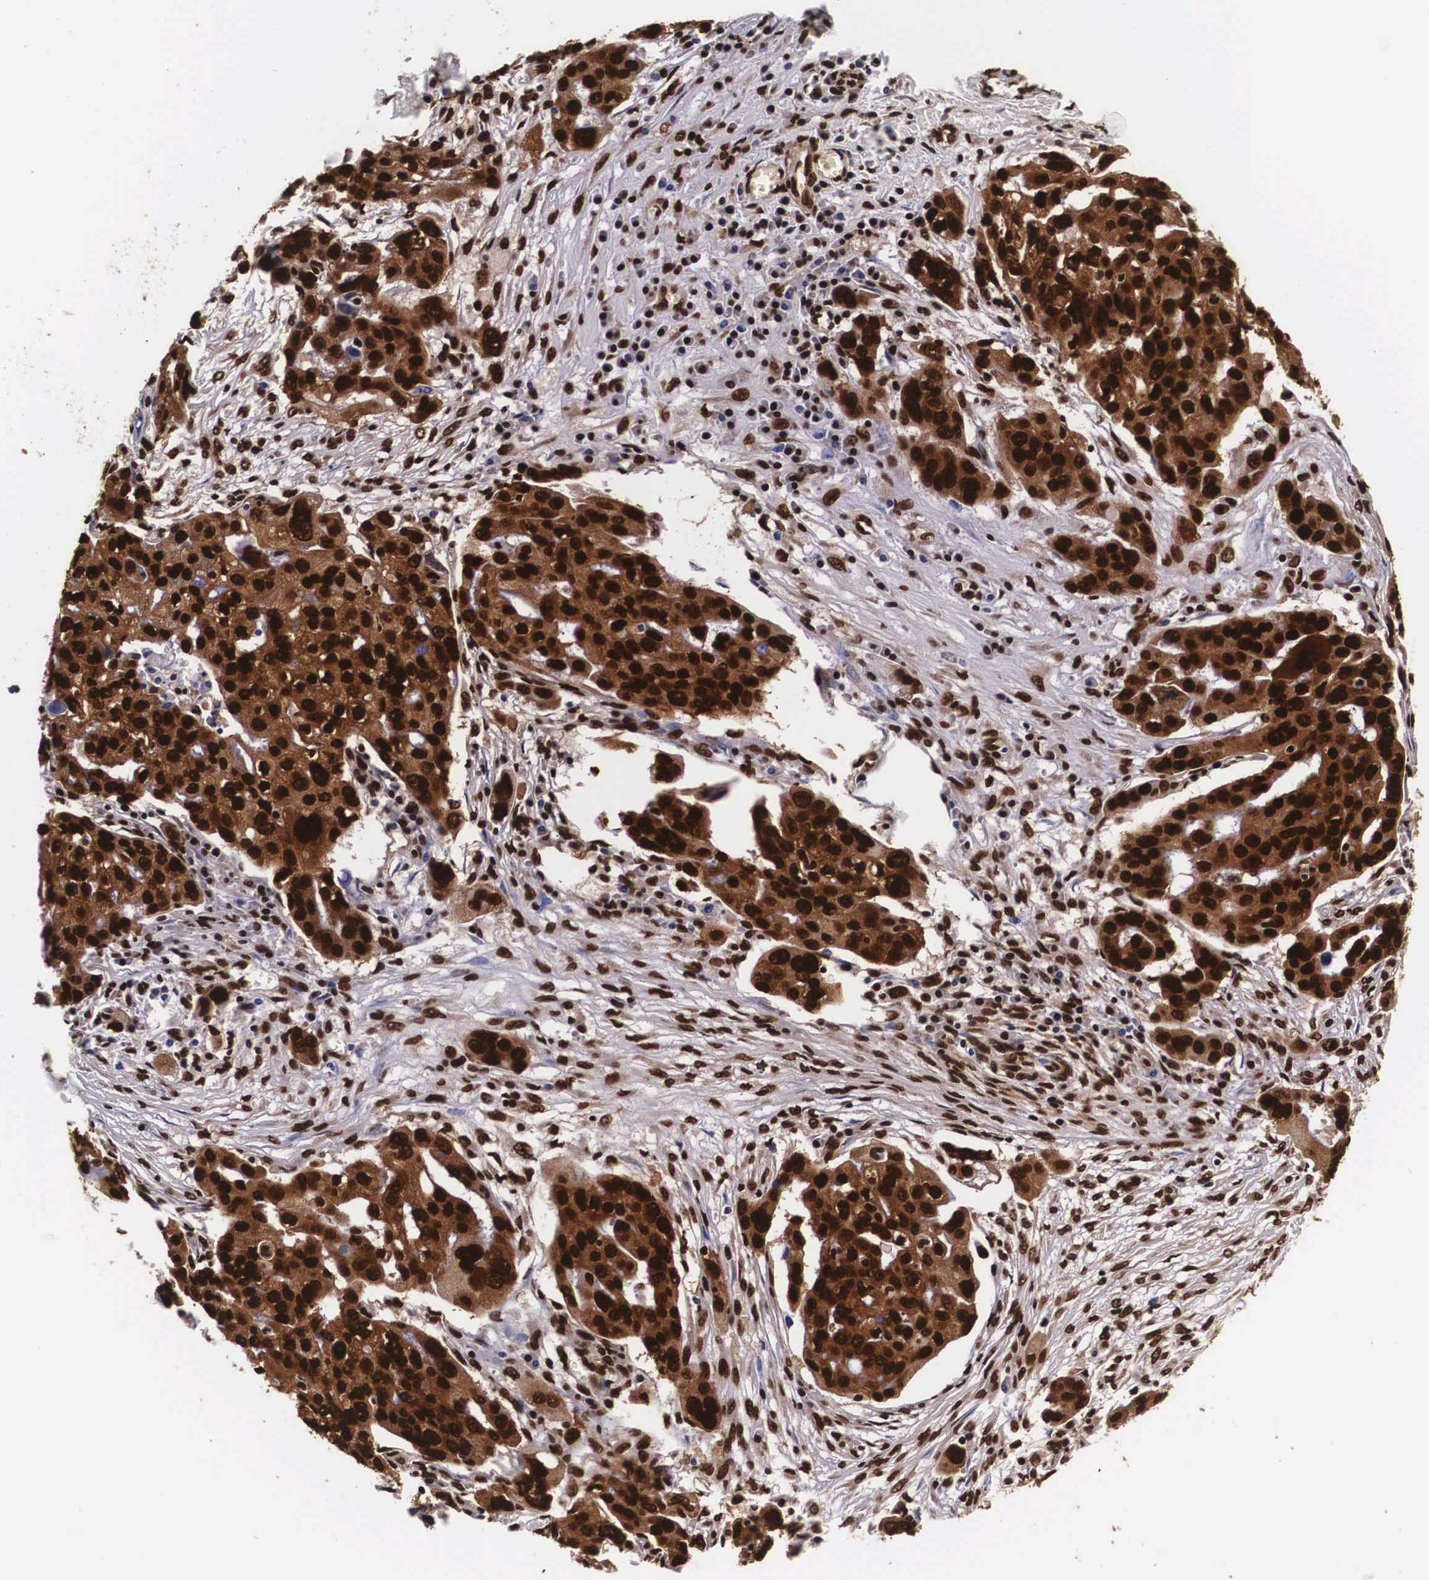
{"staining": {"intensity": "strong", "quantity": ">75%", "location": "cytoplasmic/membranous,nuclear"}, "tissue": "ovarian cancer", "cell_type": "Tumor cells", "image_type": "cancer", "snomed": [{"axis": "morphology", "description": "Carcinoma, endometroid"}, {"axis": "topography", "description": "Ovary"}], "caption": "Protein expression analysis of ovarian cancer displays strong cytoplasmic/membranous and nuclear positivity in approximately >75% of tumor cells. (IHC, brightfield microscopy, high magnification).", "gene": "PABPN1", "patient": {"sex": "female", "age": 75}}